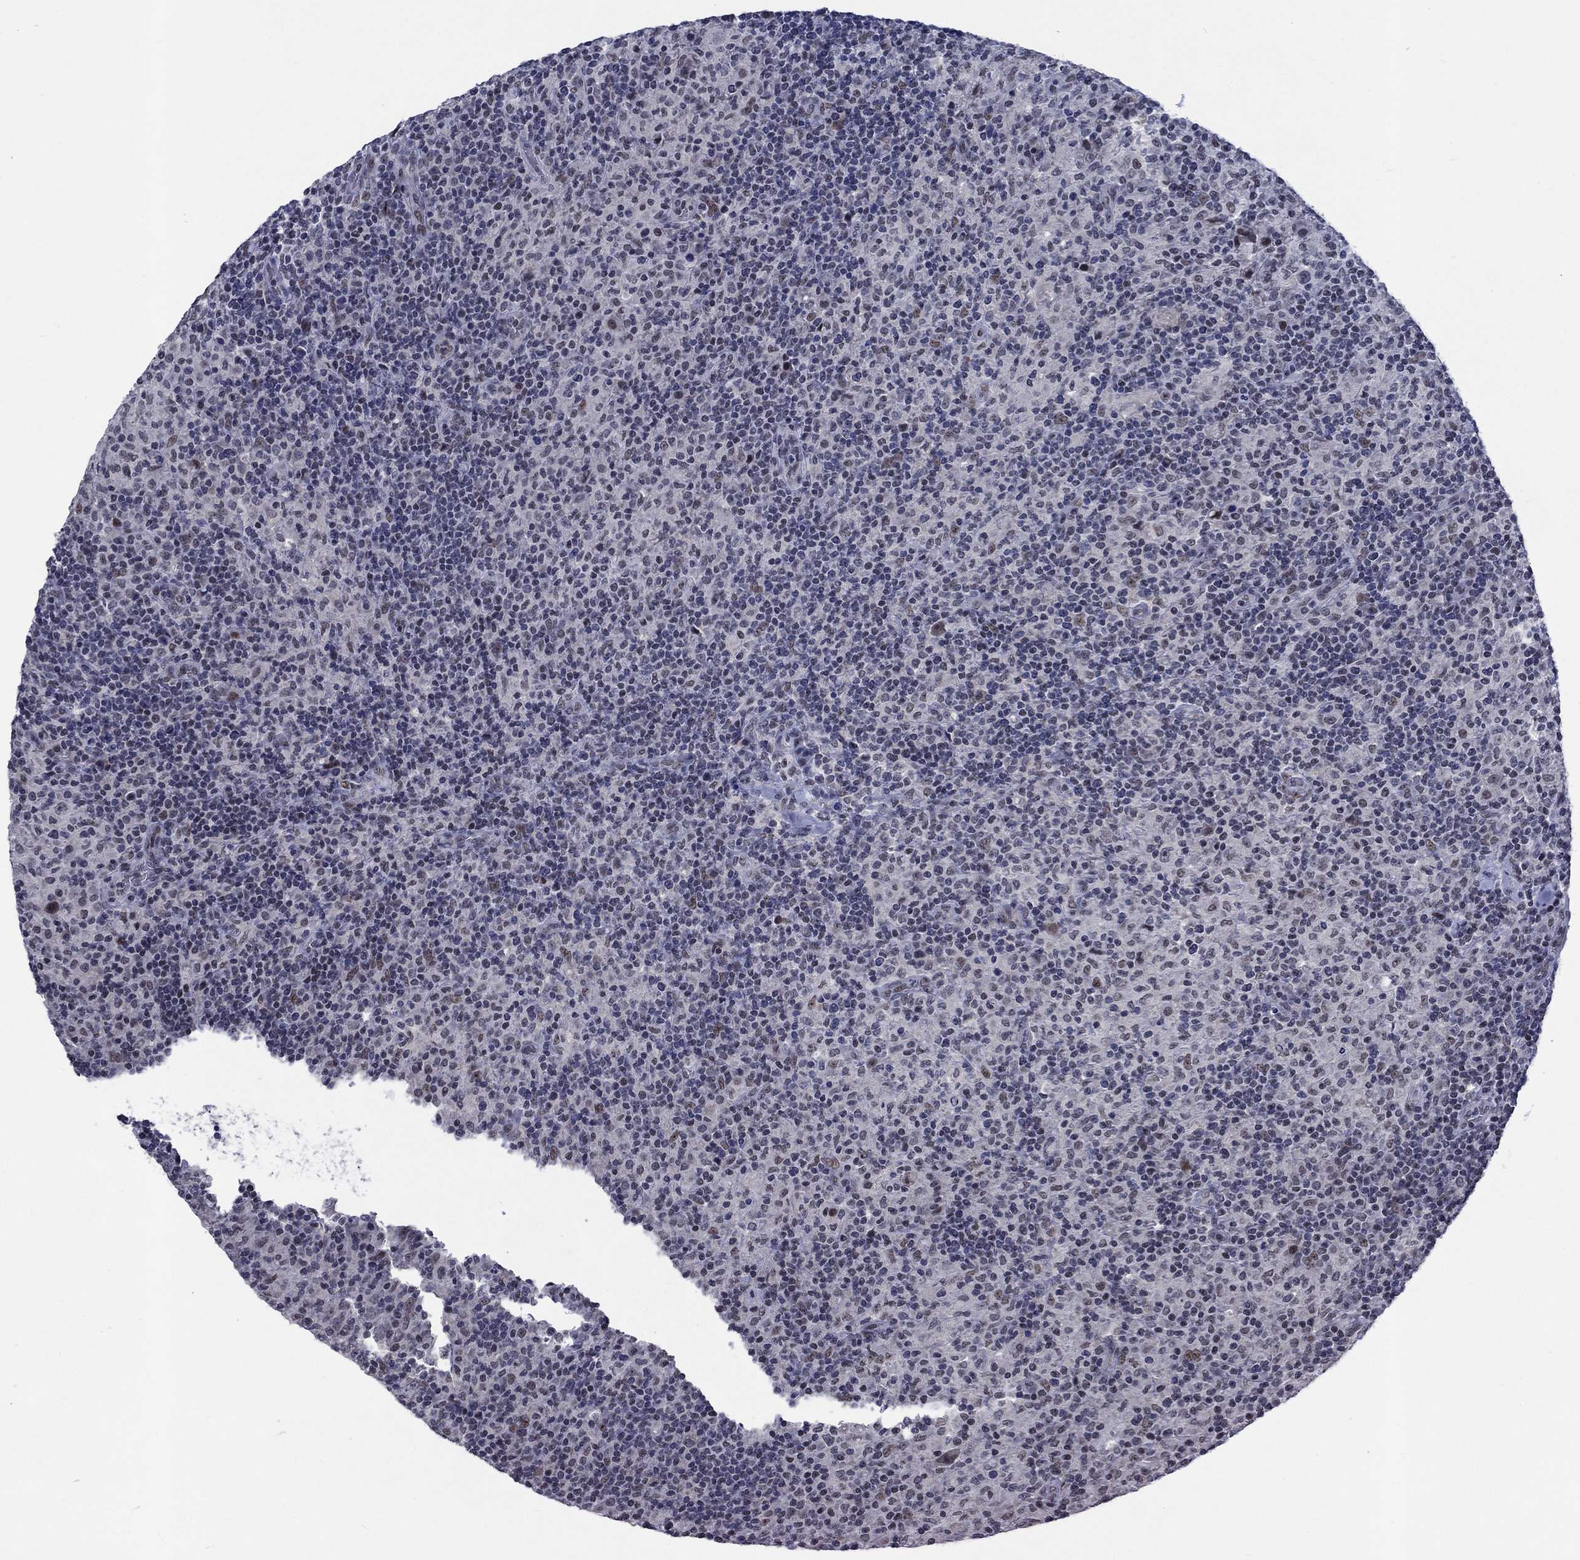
{"staining": {"intensity": "negative", "quantity": "none", "location": "none"}, "tissue": "lymphoma", "cell_type": "Tumor cells", "image_type": "cancer", "snomed": [{"axis": "morphology", "description": "Hodgkin's disease, NOS"}, {"axis": "topography", "description": "Lymph node"}], "caption": "DAB (3,3'-diaminobenzidine) immunohistochemical staining of human lymphoma displays no significant expression in tumor cells. (DAB IHC, high magnification).", "gene": "HTN1", "patient": {"sex": "male", "age": 70}}